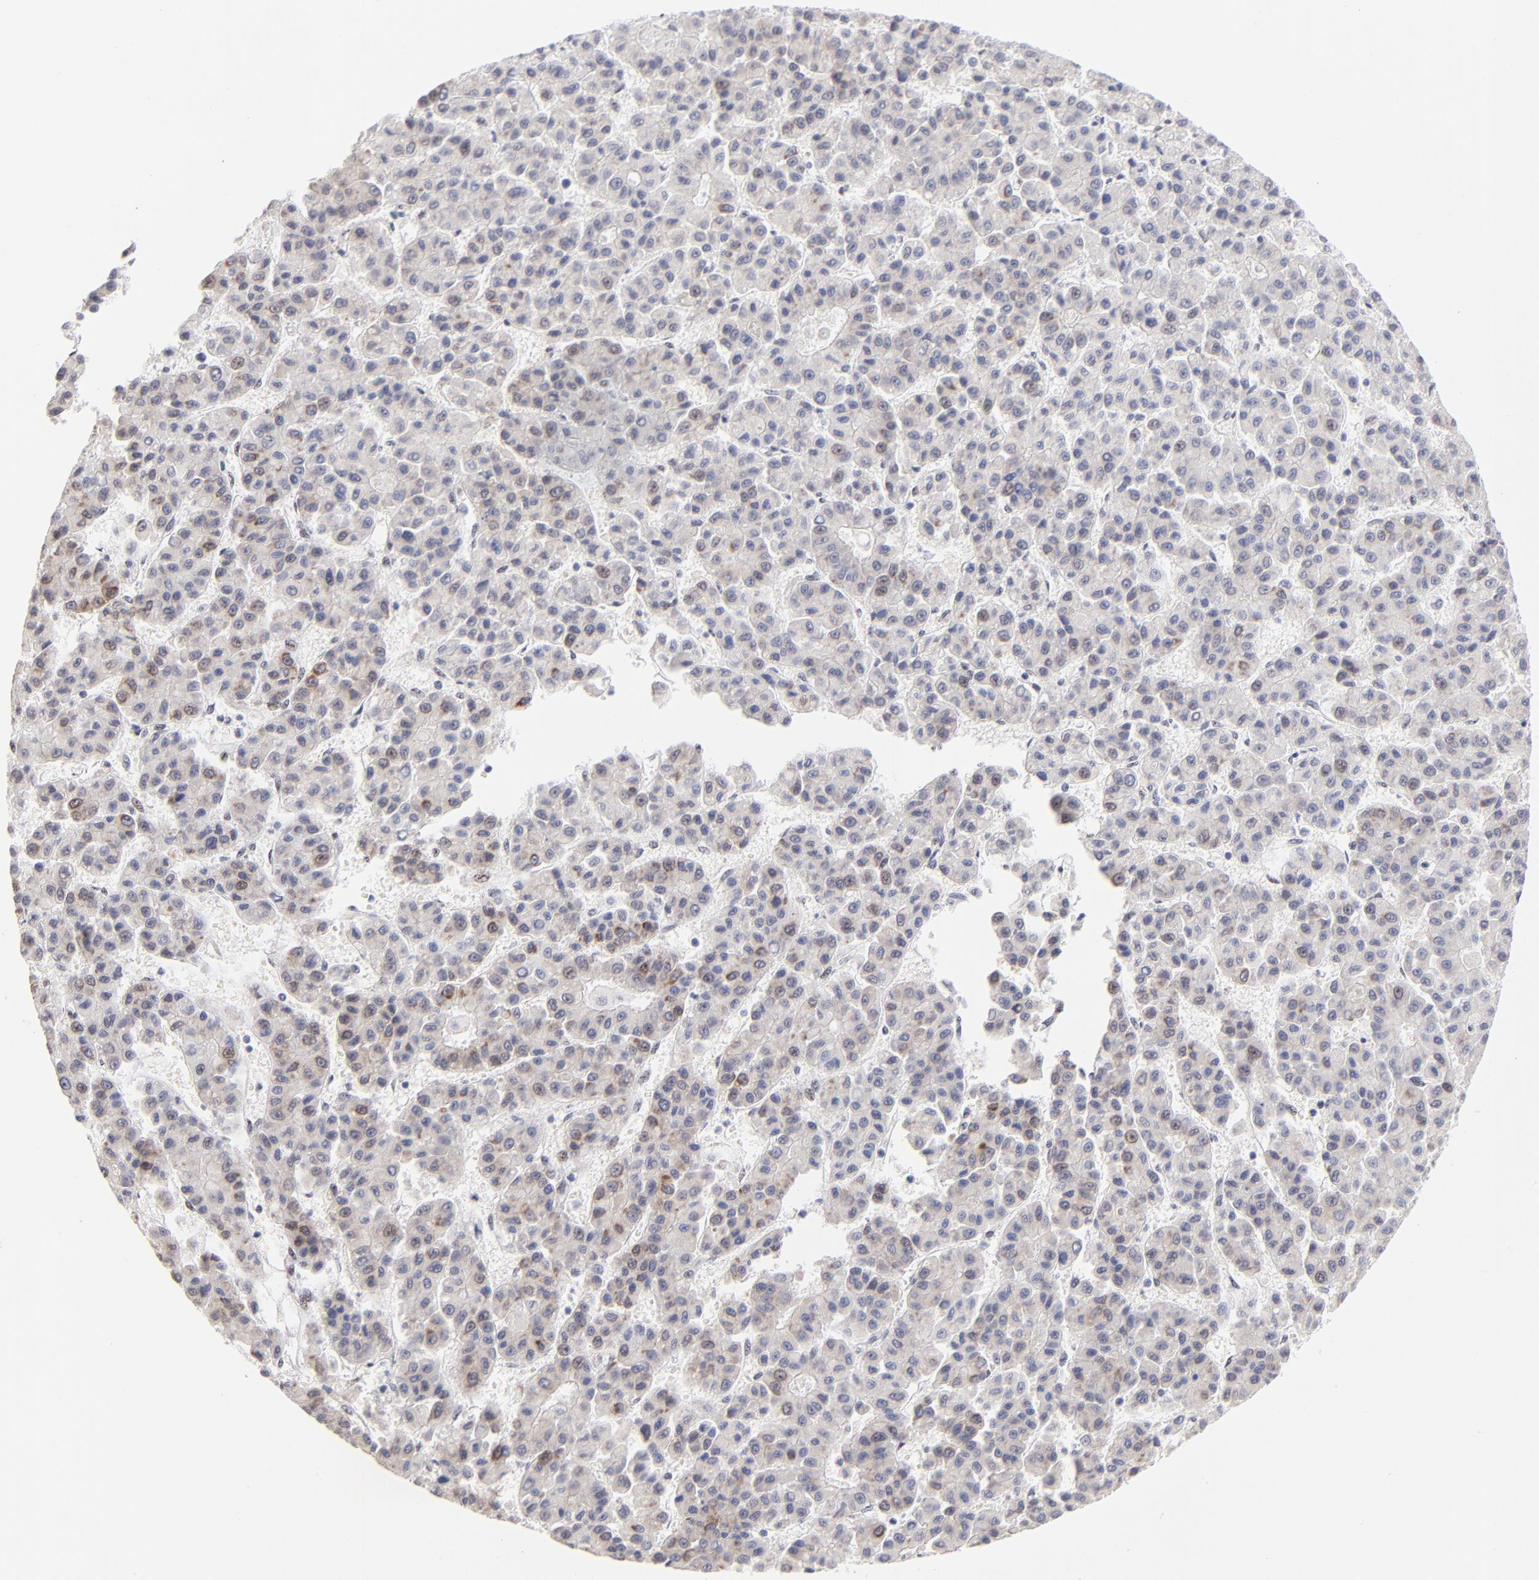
{"staining": {"intensity": "moderate", "quantity": "<25%", "location": "cytoplasmic/membranous"}, "tissue": "liver cancer", "cell_type": "Tumor cells", "image_type": "cancer", "snomed": [{"axis": "morphology", "description": "Carcinoma, Hepatocellular, NOS"}, {"axis": "topography", "description": "Liver"}], "caption": "Liver hepatocellular carcinoma was stained to show a protein in brown. There is low levels of moderate cytoplasmic/membranous staining in about <25% of tumor cells.", "gene": "STAT3", "patient": {"sex": "male", "age": 70}}